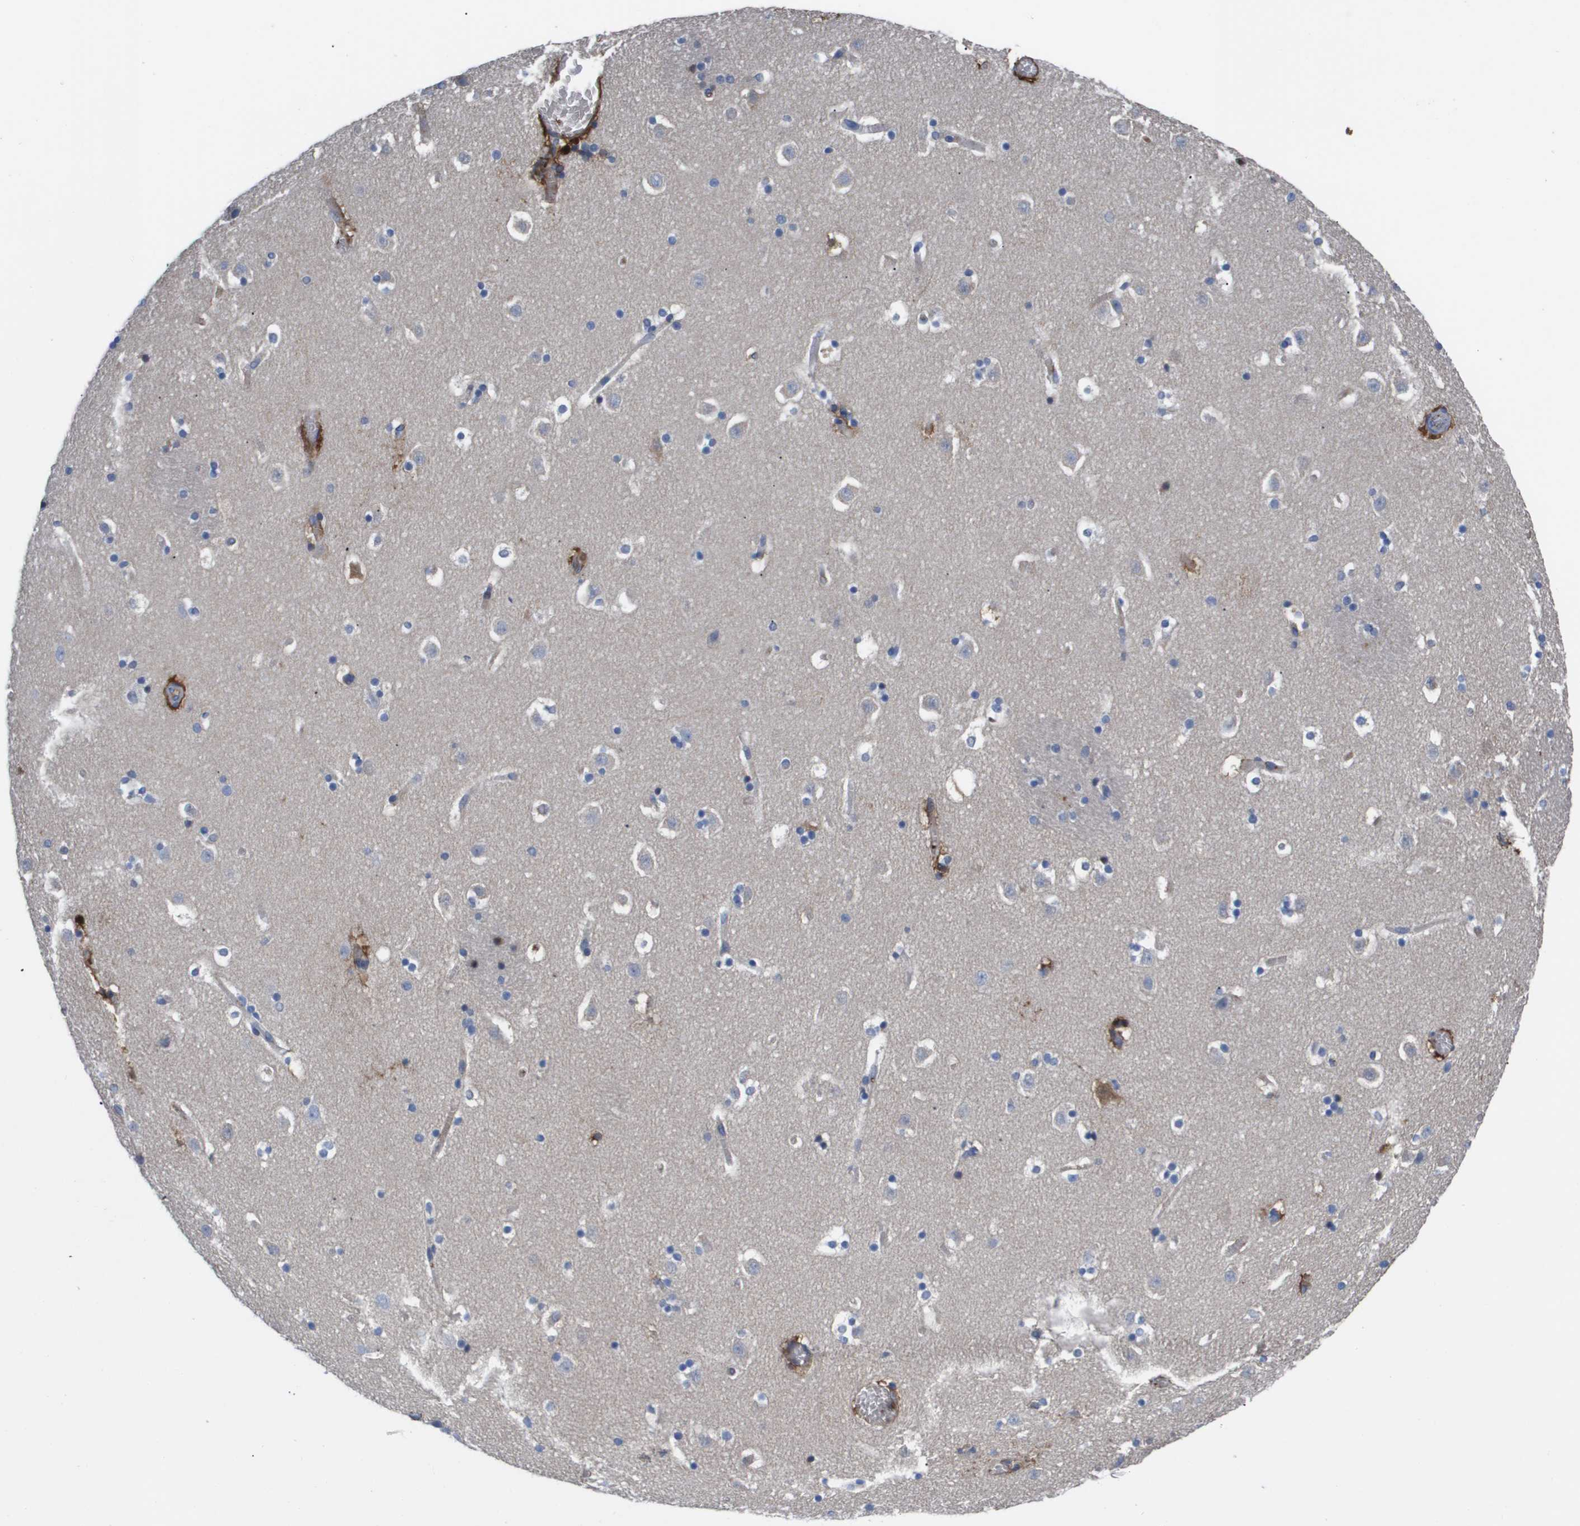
{"staining": {"intensity": "negative", "quantity": "none", "location": "none"}, "tissue": "caudate", "cell_type": "Glial cells", "image_type": "normal", "snomed": [{"axis": "morphology", "description": "Normal tissue, NOS"}, {"axis": "topography", "description": "Lateral ventricle wall"}], "caption": "IHC of normal human caudate exhibits no expression in glial cells.", "gene": "SERPINA6", "patient": {"sex": "male", "age": 45}}